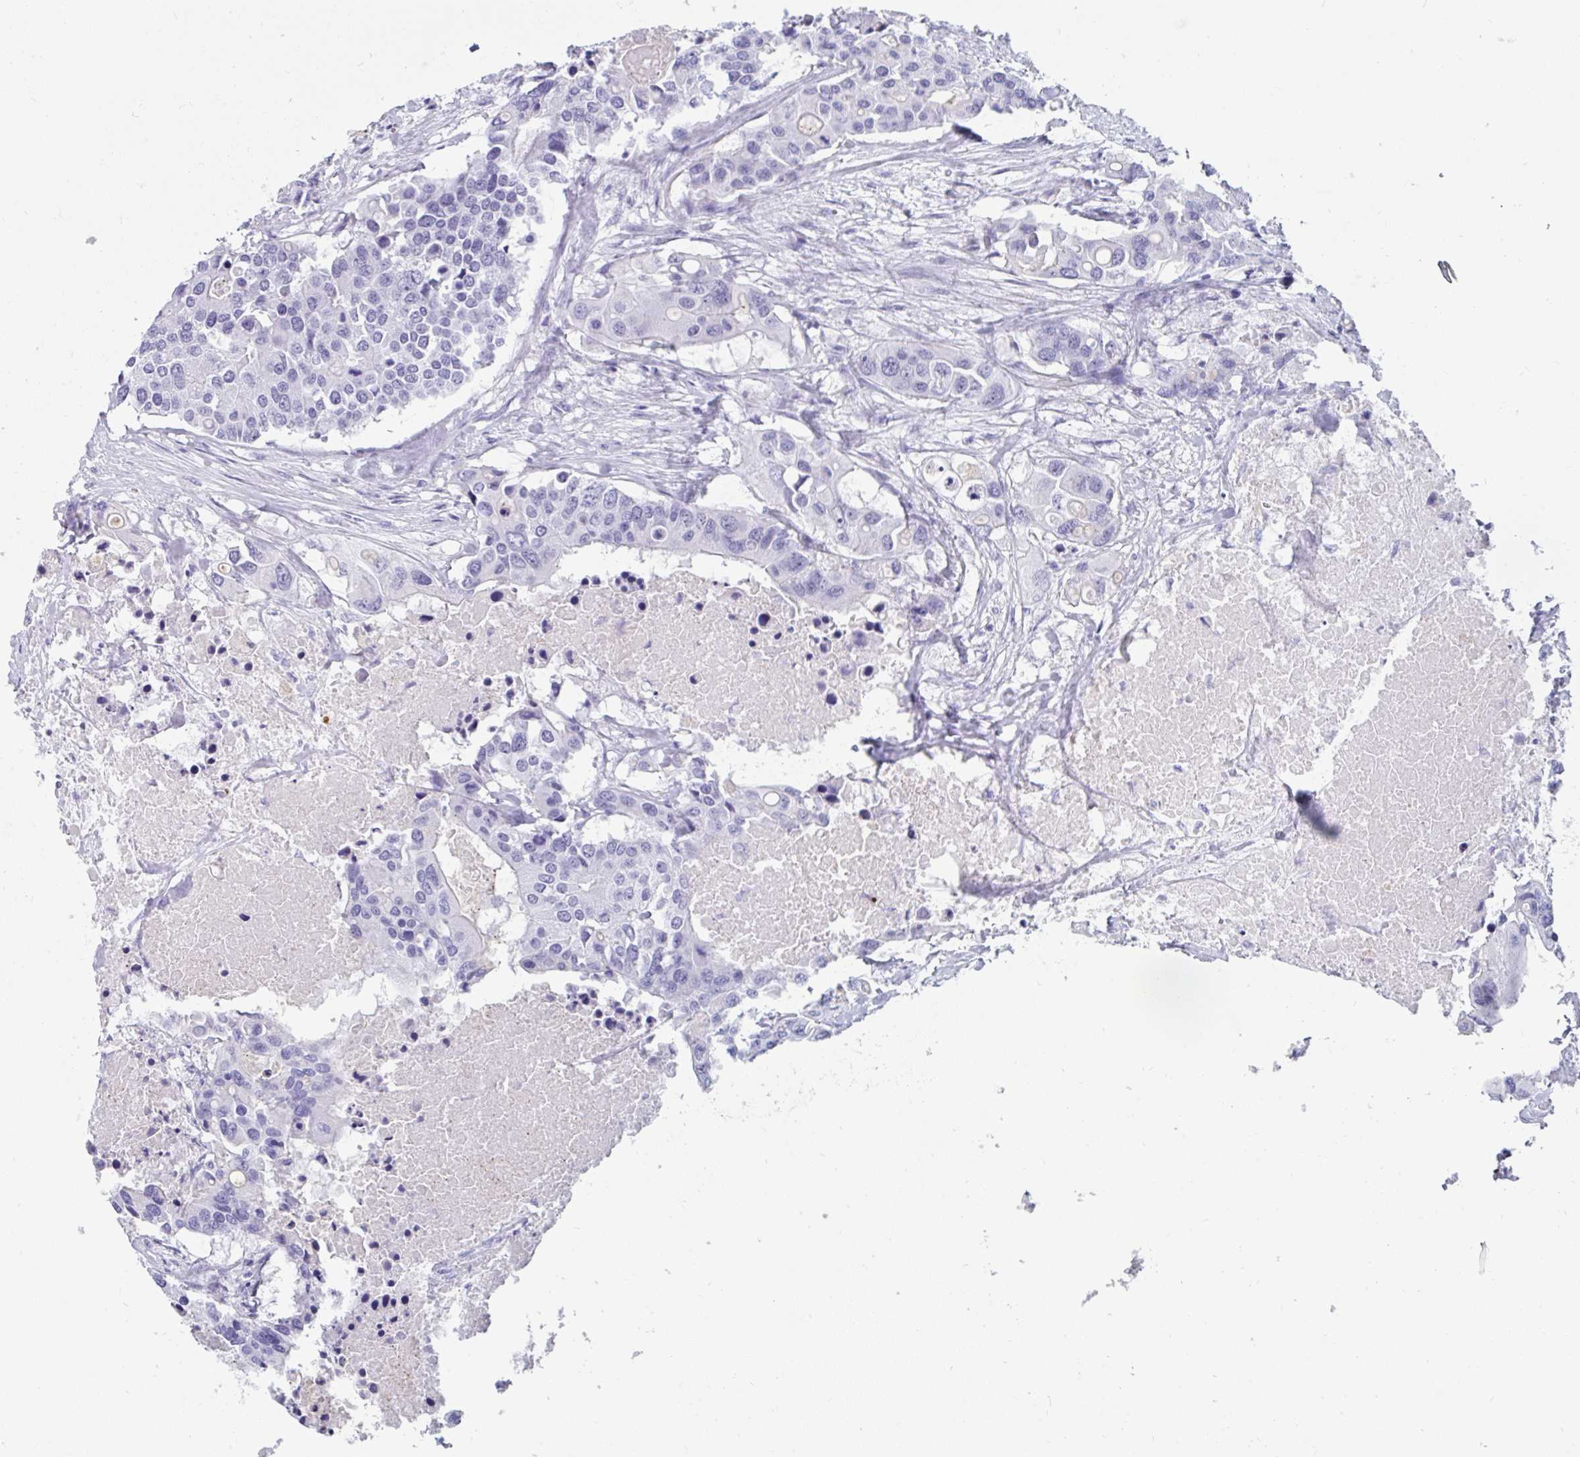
{"staining": {"intensity": "negative", "quantity": "none", "location": "none"}, "tissue": "colorectal cancer", "cell_type": "Tumor cells", "image_type": "cancer", "snomed": [{"axis": "morphology", "description": "Adenocarcinoma, NOS"}, {"axis": "topography", "description": "Colon"}], "caption": "This is an immunohistochemistry image of colorectal adenocarcinoma. There is no expression in tumor cells.", "gene": "GKN2", "patient": {"sex": "male", "age": 77}}